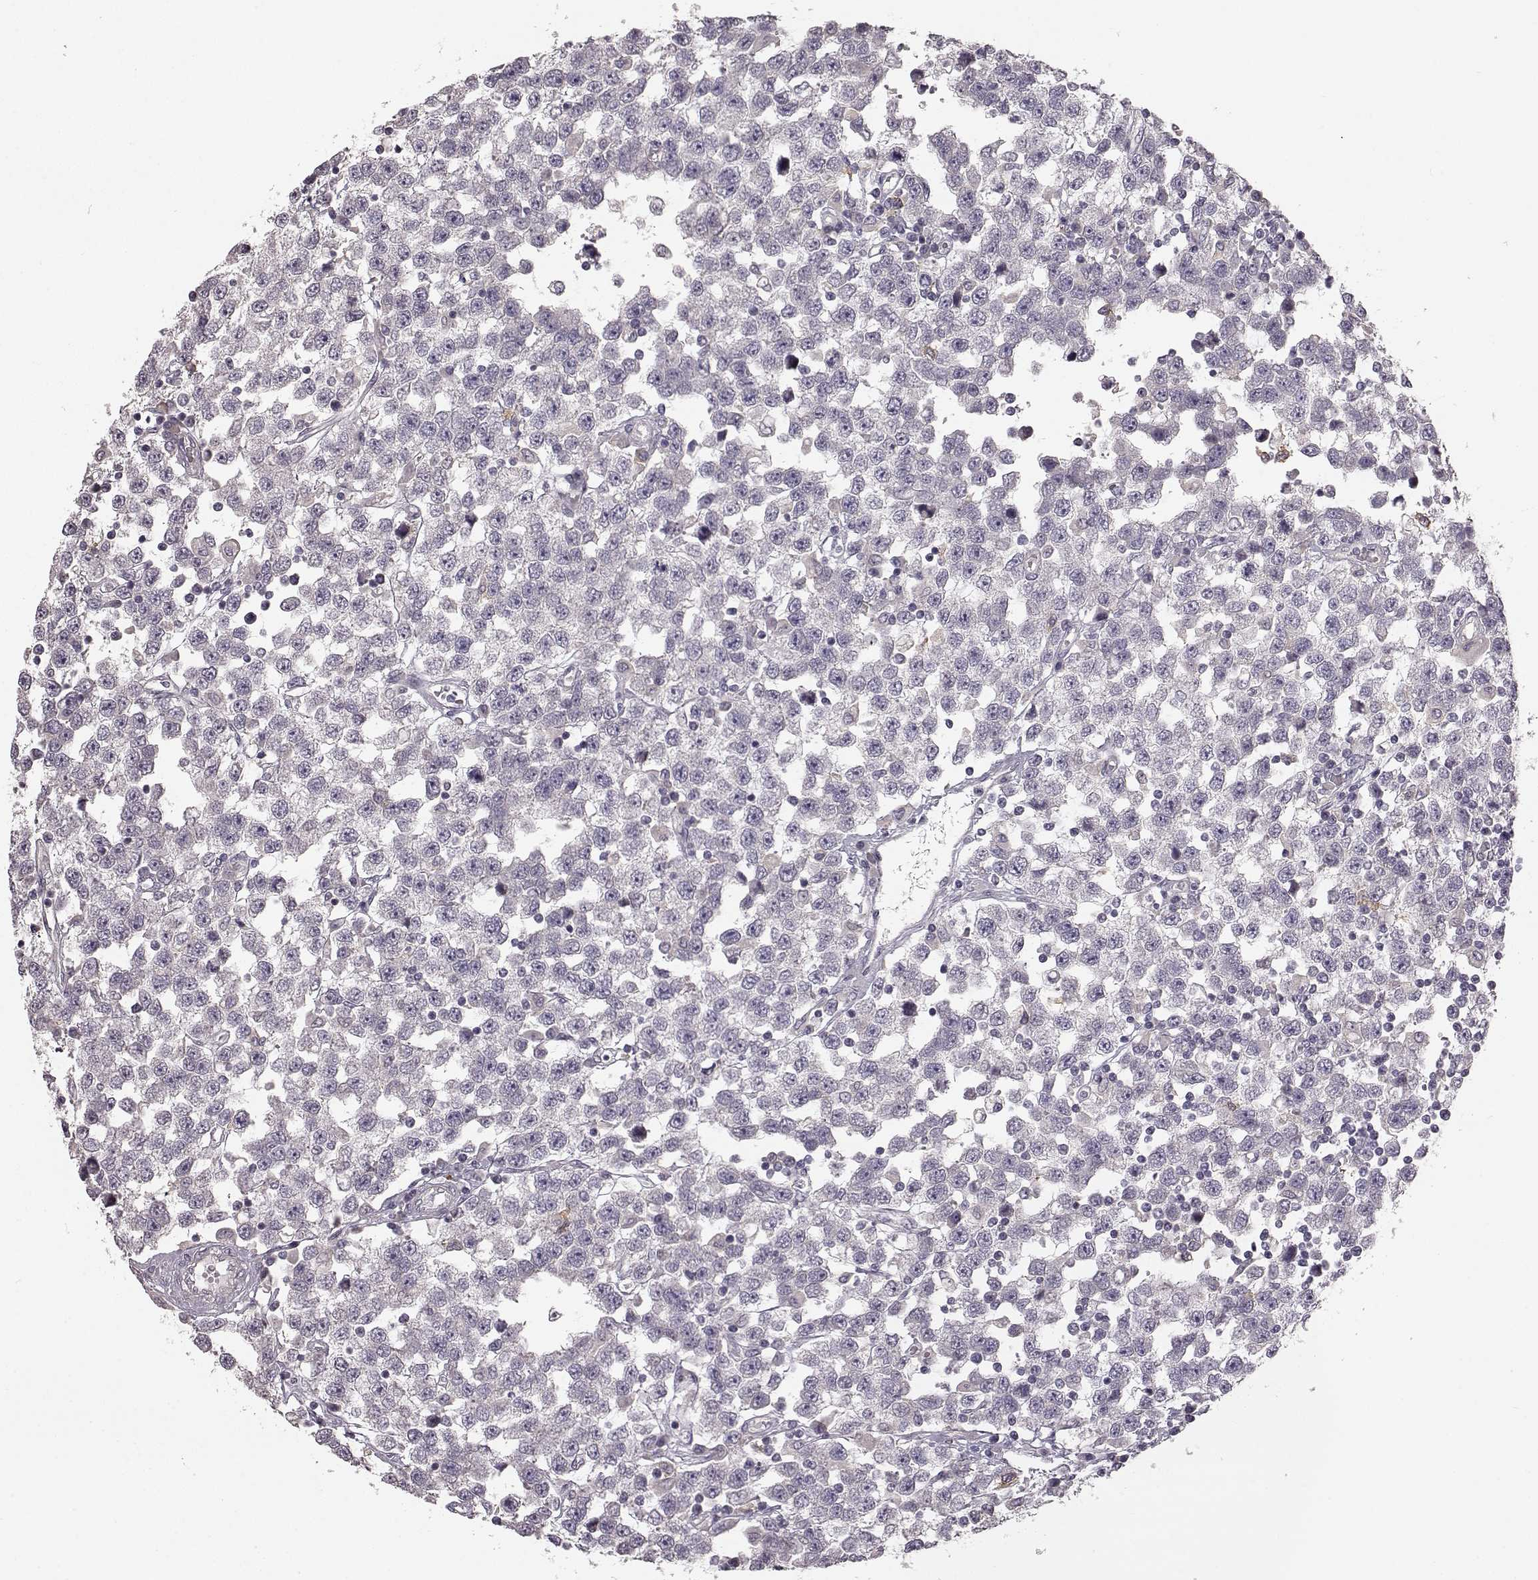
{"staining": {"intensity": "negative", "quantity": "none", "location": "none"}, "tissue": "testis cancer", "cell_type": "Tumor cells", "image_type": "cancer", "snomed": [{"axis": "morphology", "description": "Seminoma, NOS"}, {"axis": "topography", "description": "Testis"}], "caption": "Immunohistochemistry photomicrograph of neoplastic tissue: human testis cancer stained with DAB demonstrates no significant protein expression in tumor cells.", "gene": "GPR50", "patient": {"sex": "male", "age": 34}}